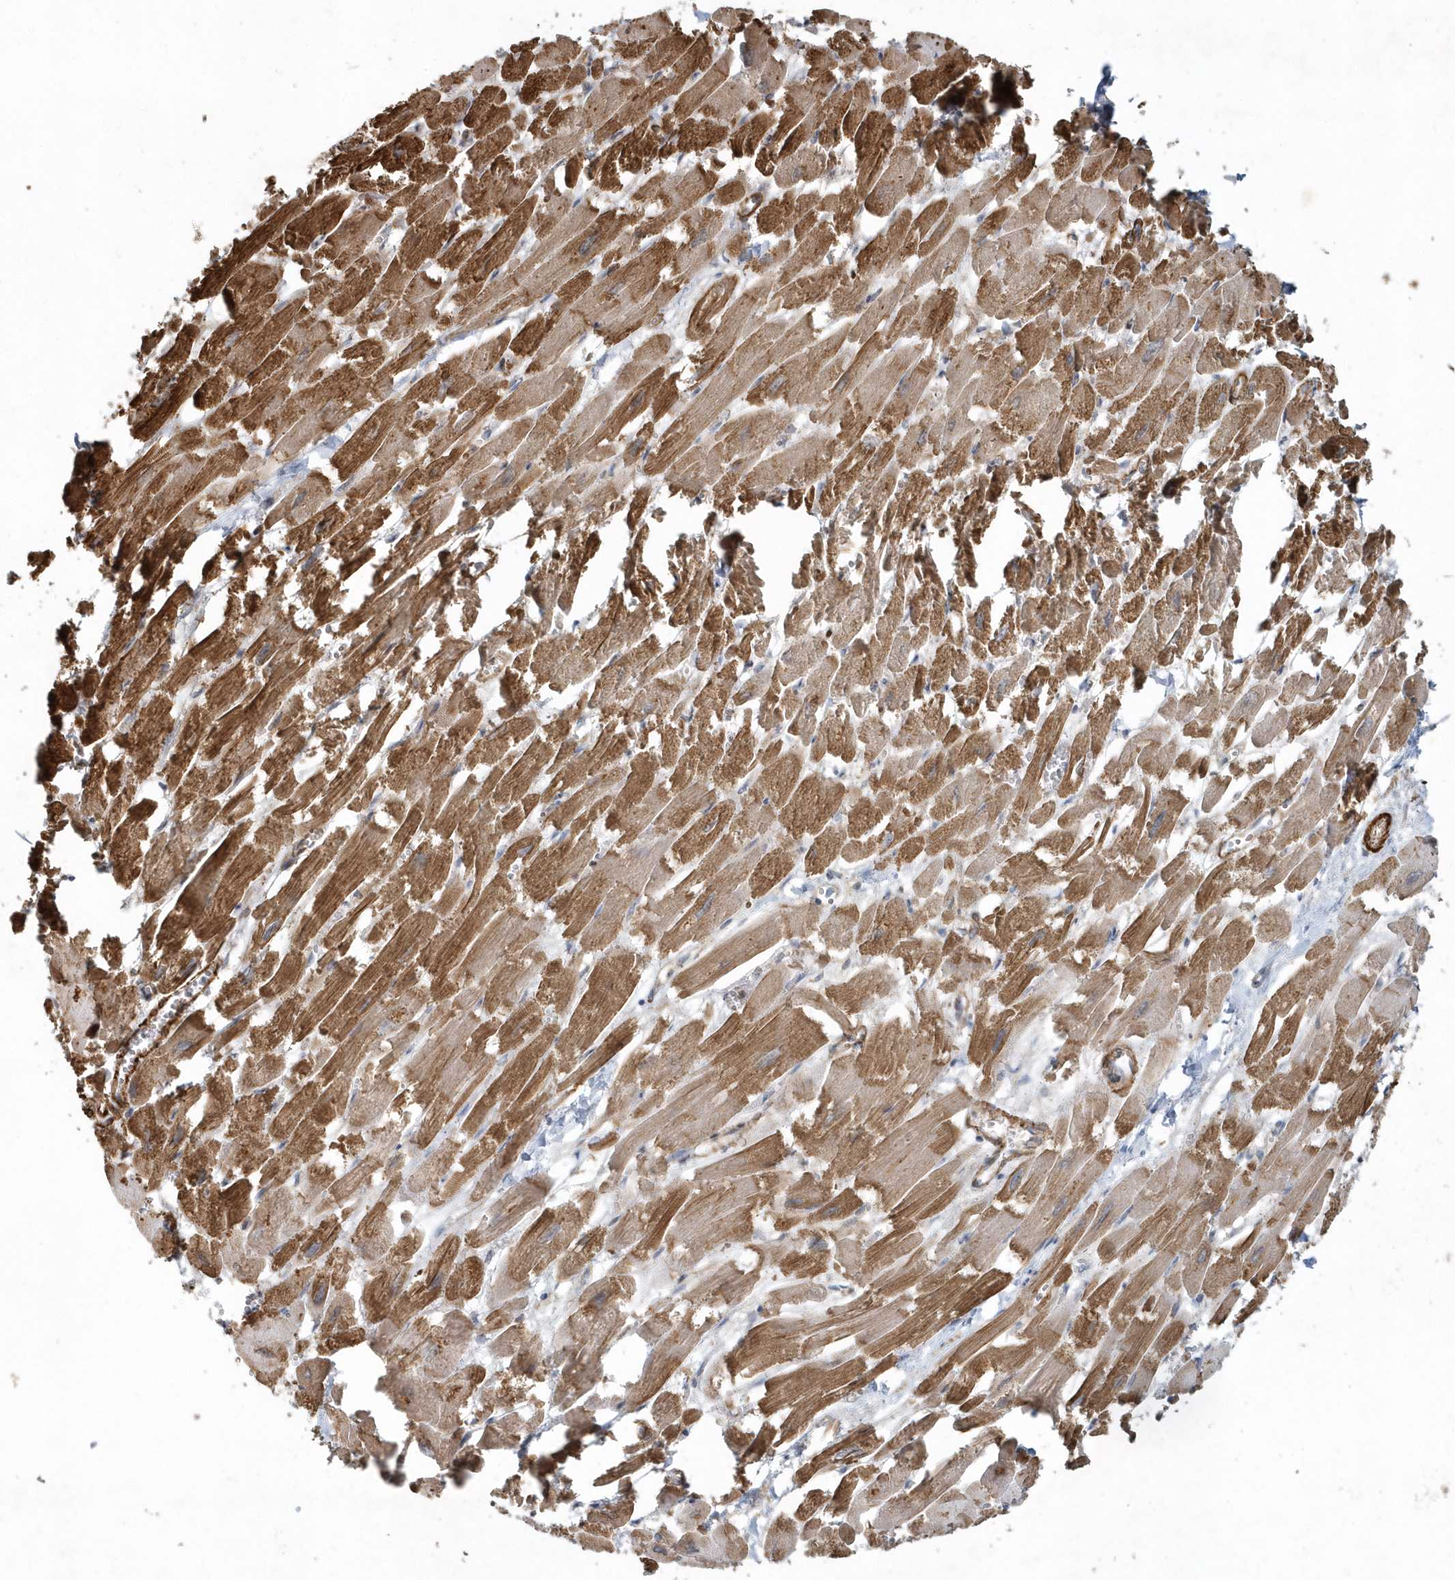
{"staining": {"intensity": "moderate", "quantity": ">75%", "location": "cytoplasmic/membranous"}, "tissue": "heart muscle", "cell_type": "Cardiomyocytes", "image_type": "normal", "snomed": [{"axis": "morphology", "description": "Normal tissue, NOS"}, {"axis": "topography", "description": "Heart"}], "caption": "Immunohistochemistry (IHC) staining of benign heart muscle, which demonstrates medium levels of moderate cytoplasmic/membranous positivity in about >75% of cardiomyocytes indicating moderate cytoplasmic/membranous protein staining. The staining was performed using DAB (brown) for protein detection and nuclei were counterstained in hematoxylin (blue).", "gene": "MMUT", "patient": {"sex": "male", "age": 54}}